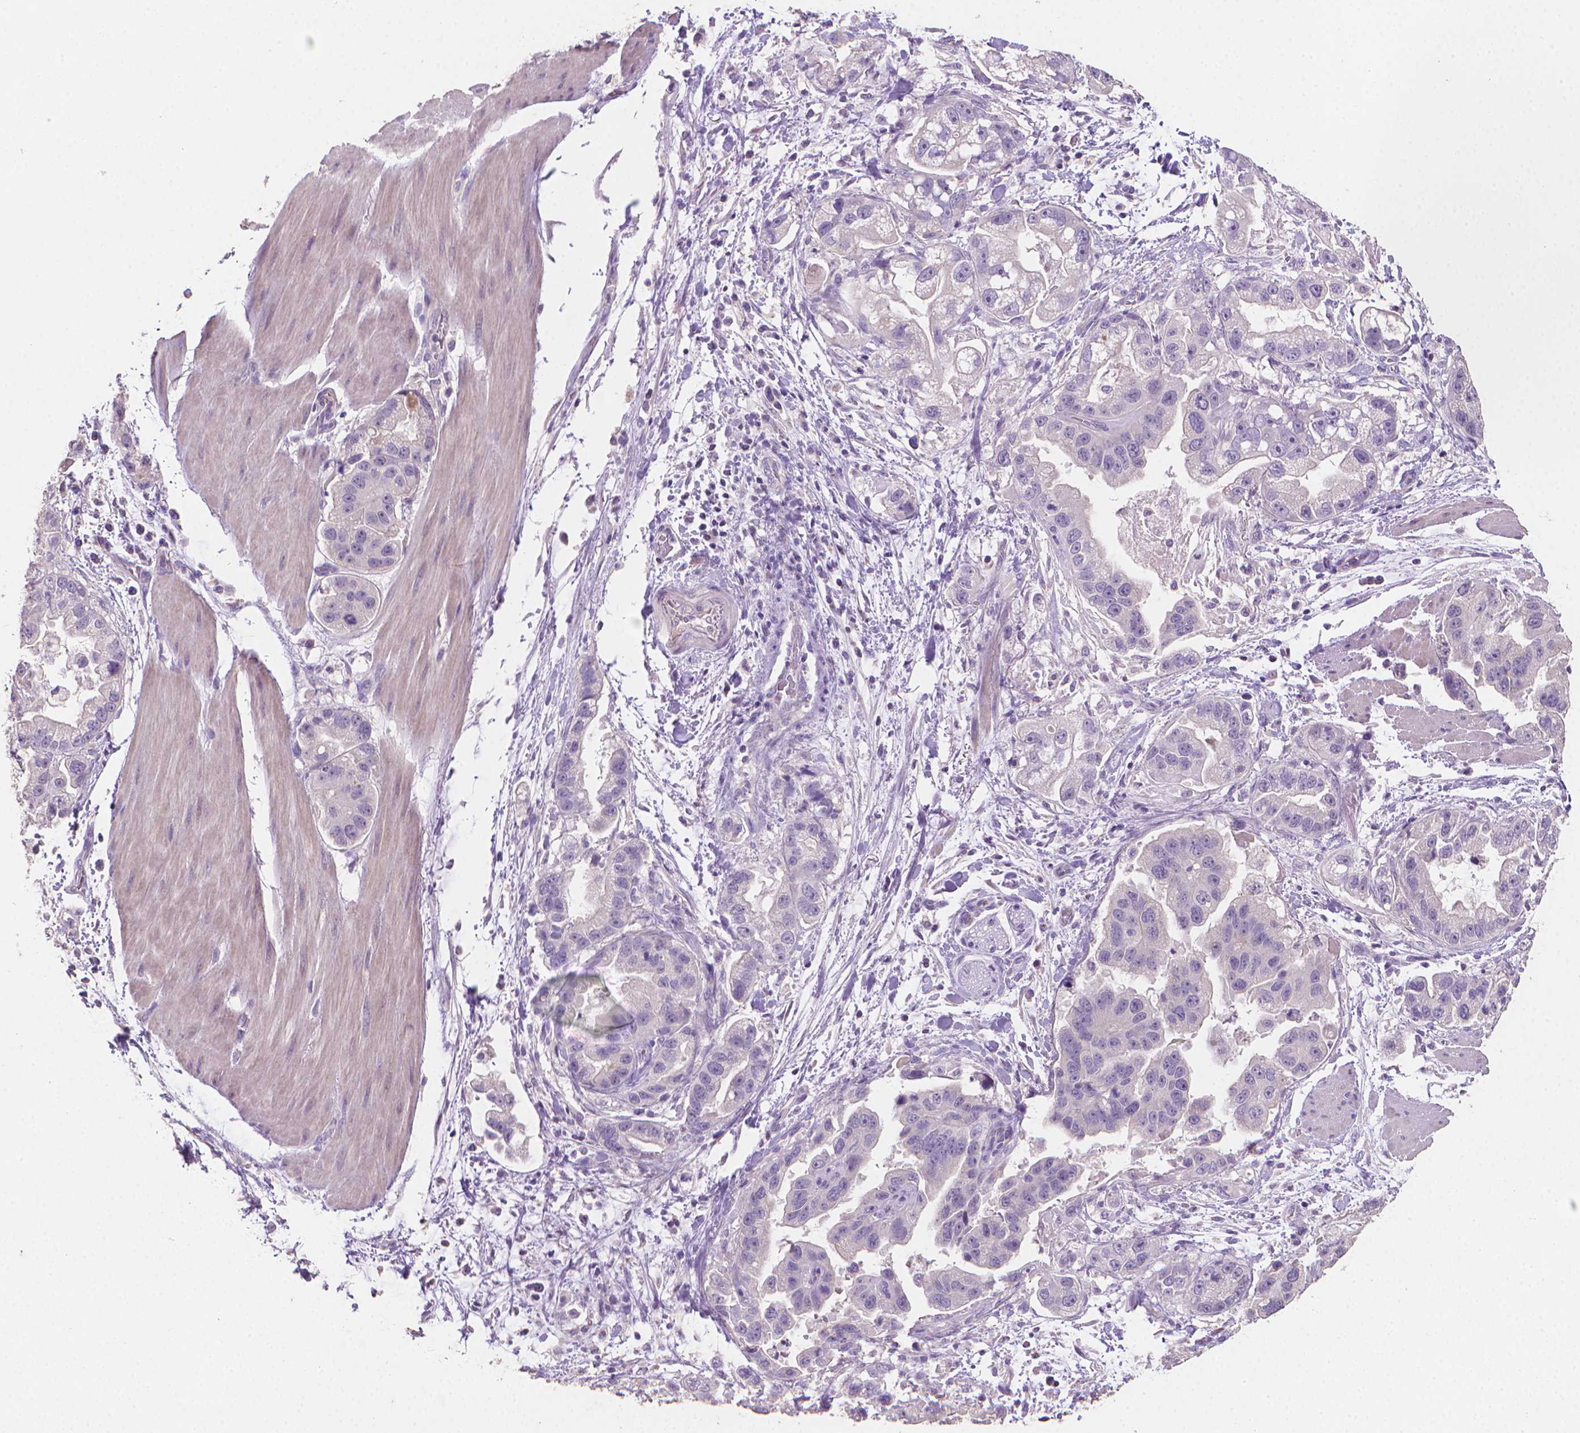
{"staining": {"intensity": "negative", "quantity": "none", "location": "none"}, "tissue": "stomach cancer", "cell_type": "Tumor cells", "image_type": "cancer", "snomed": [{"axis": "morphology", "description": "Adenocarcinoma, NOS"}, {"axis": "topography", "description": "Stomach"}], "caption": "IHC image of stomach adenocarcinoma stained for a protein (brown), which demonstrates no staining in tumor cells. (DAB IHC with hematoxylin counter stain).", "gene": "CATIP", "patient": {"sex": "male", "age": 59}}